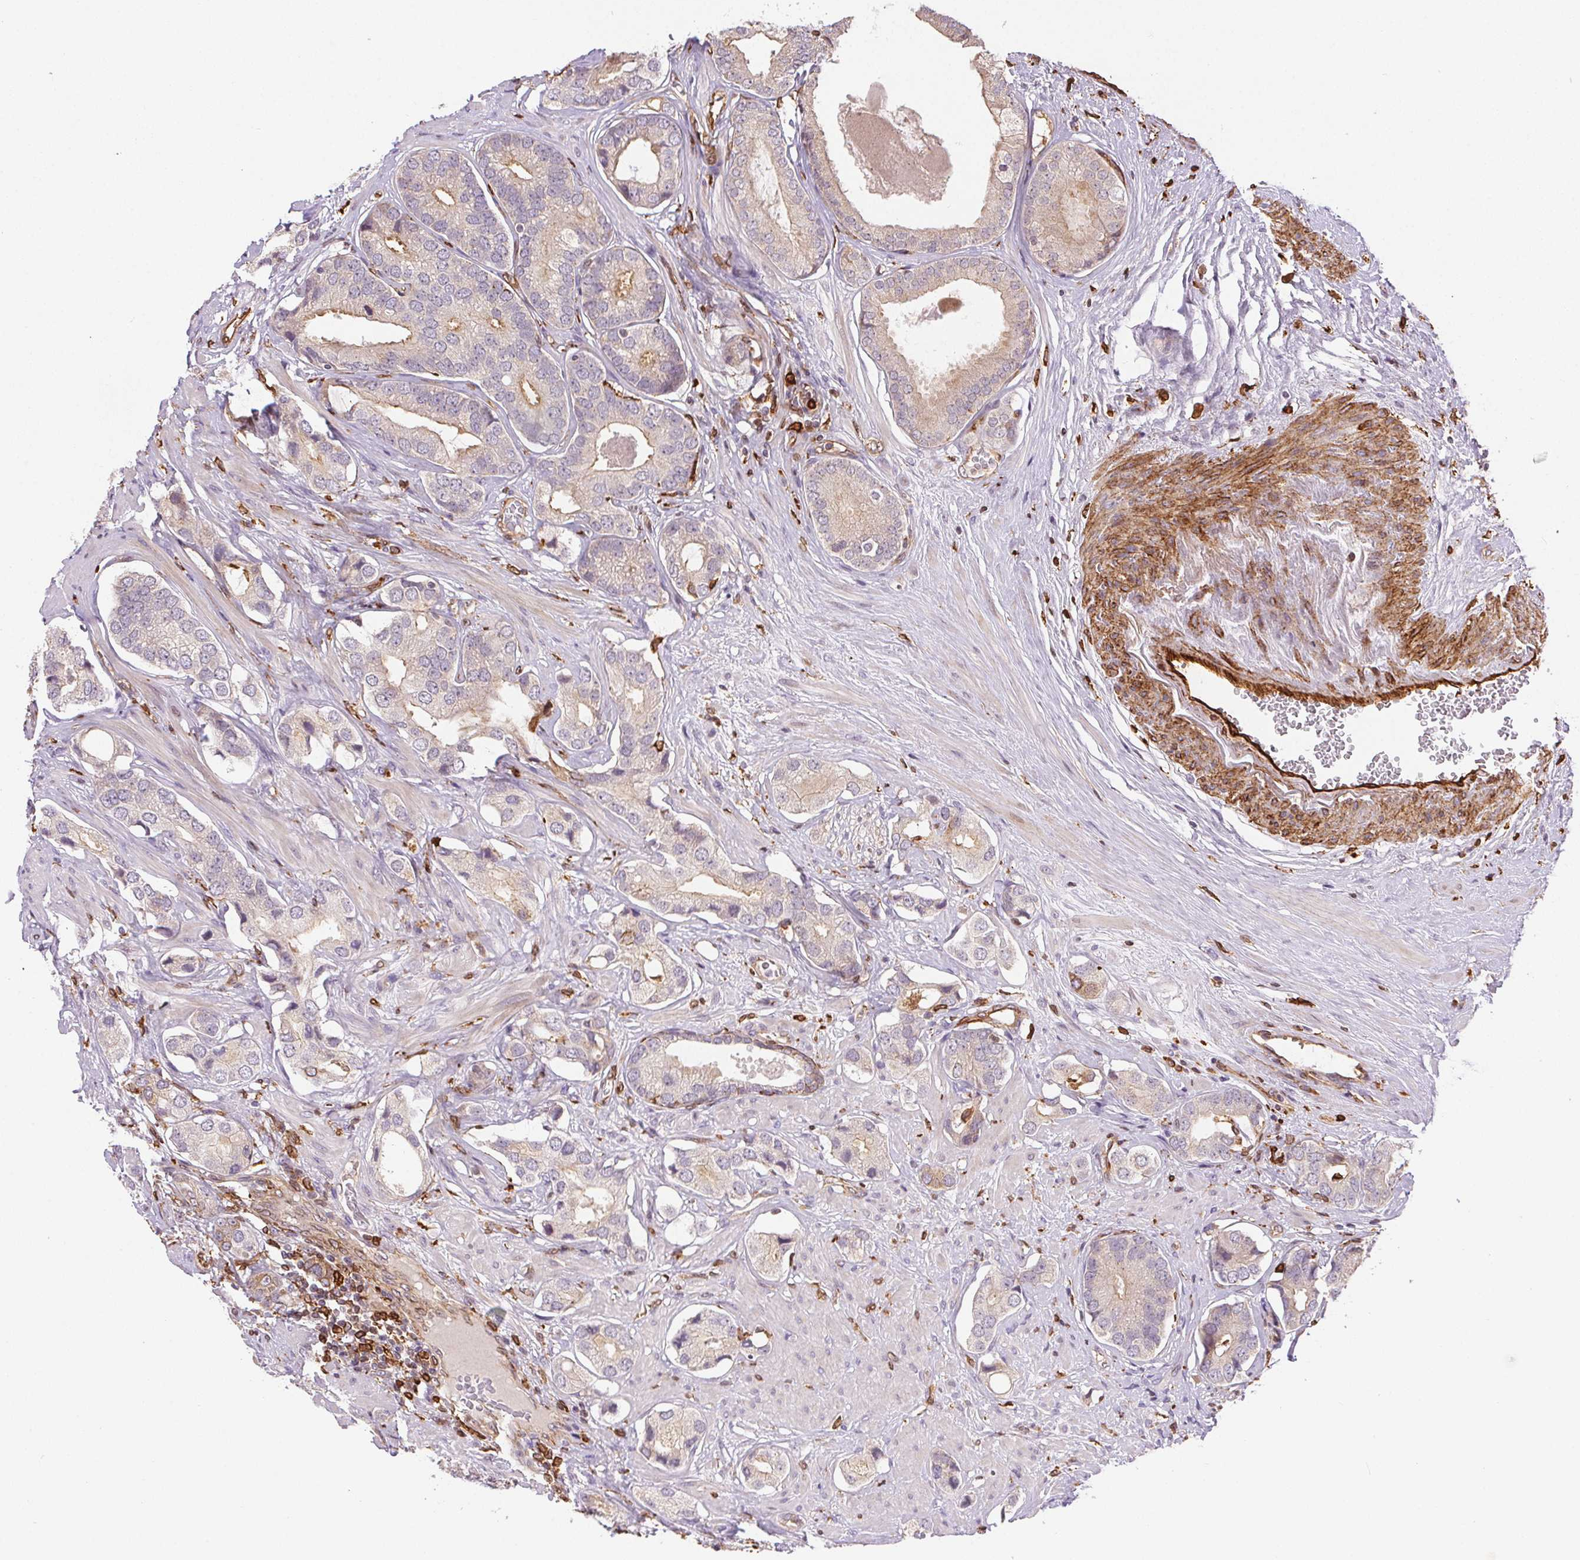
{"staining": {"intensity": "weak", "quantity": "<25%", "location": "cytoplasmic/membranous"}, "tissue": "prostate cancer", "cell_type": "Tumor cells", "image_type": "cancer", "snomed": [{"axis": "morphology", "description": "Adenocarcinoma, Low grade"}, {"axis": "topography", "description": "Prostate"}], "caption": "Human prostate cancer (low-grade adenocarcinoma) stained for a protein using IHC shows no positivity in tumor cells.", "gene": "RNASET2", "patient": {"sex": "male", "age": 61}}